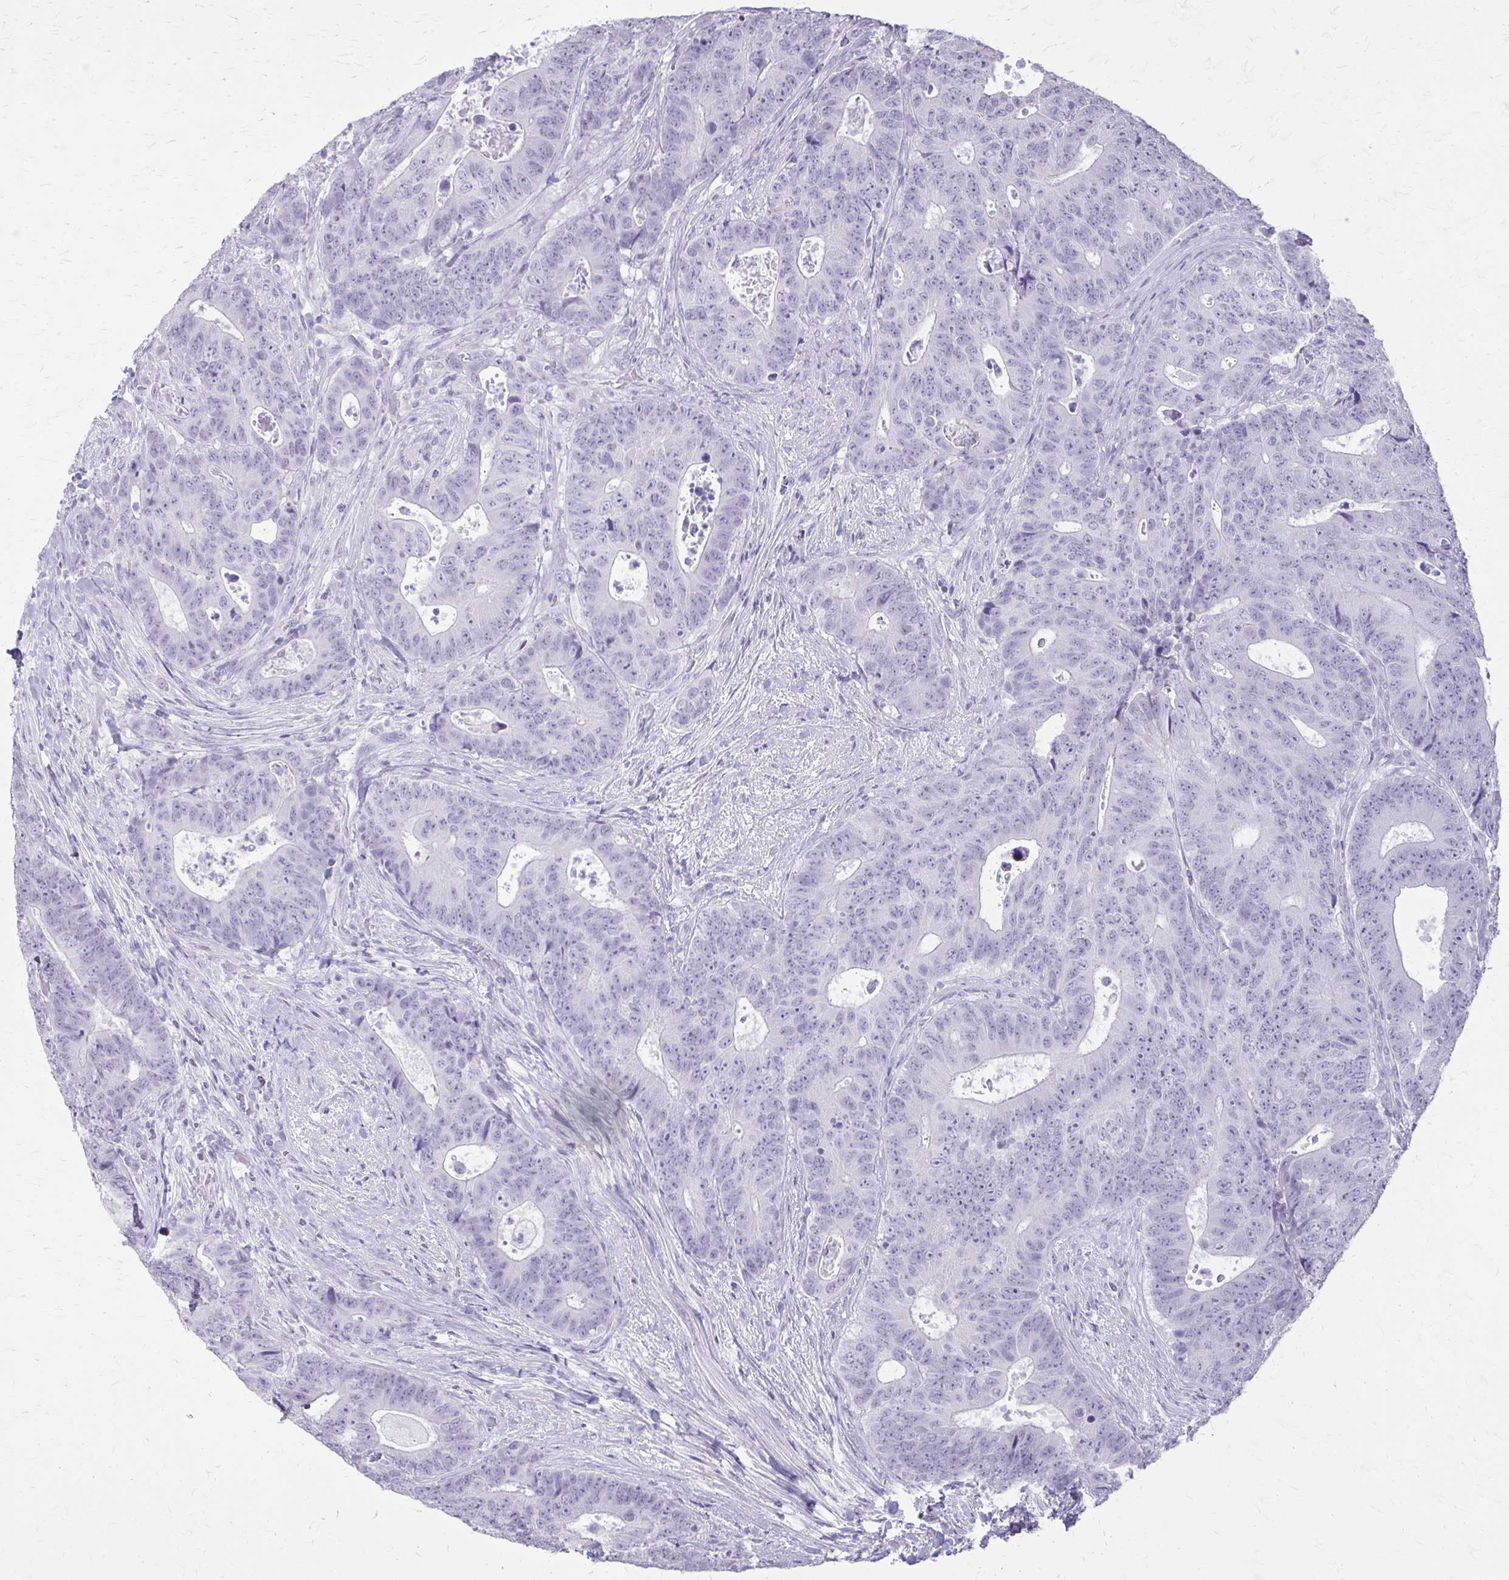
{"staining": {"intensity": "negative", "quantity": "none", "location": "none"}, "tissue": "colorectal cancer", "cell_type": "Tumor cells", "image_type": "cancer", "snomed": [{"axis": "morphology", "description": "Adenocarcinoma, NOS"}, {"axis": "topography", "description": "Colon"}], "caption": "IHC histopathology image of colorectal adenocarcinoma stained for a protein (brown), which reveals no positivity in tumor cells.", "gene": "KRT5", "patient": {"sex": "female", "age": 48}}